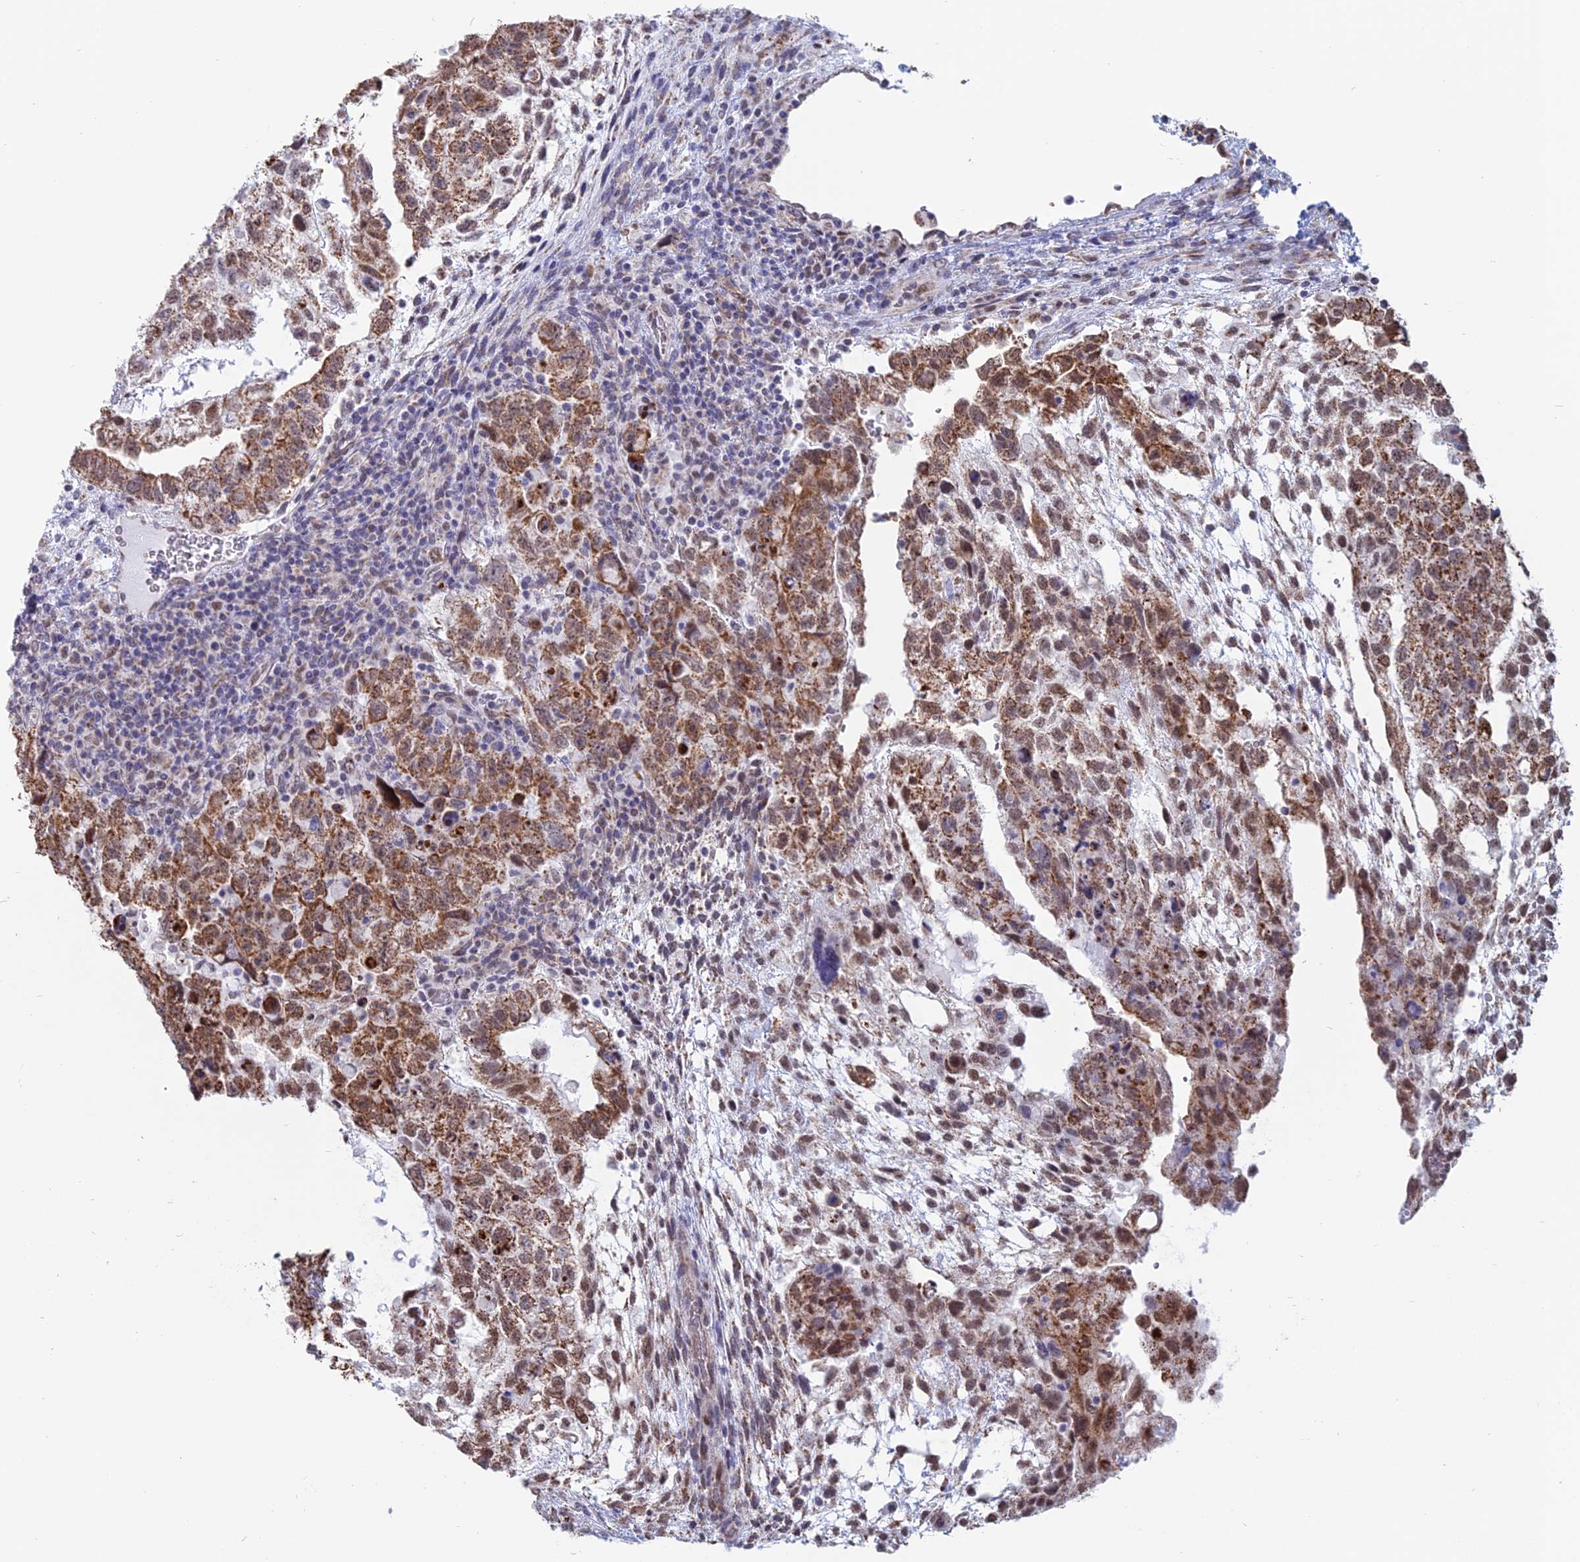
{"staining": {"intensity": "moderate", "quantity": ">75%", "location": "cytoplasmic/membranous"}, "tissue": "testis cancer", "cell_type": "Tumor cells", "image_type": "cancer", "snomed": [{"axis": "morphology", "description": "Normal tissue, NOS"}, {"axis": "morphology", "description": "Carcinoma, Embryonal, NOS"}, {"axis": "topography", "description": "Testis"}], "caption": "Brown immunohistochemical staining in testis cancer (embryonal carcinoma) shows moderate cytoplasmic/membranous positivity in about >75% of tumor cells.", "gene": "ARHGAP40", "patient": {"sex": "male", "age": 36}}